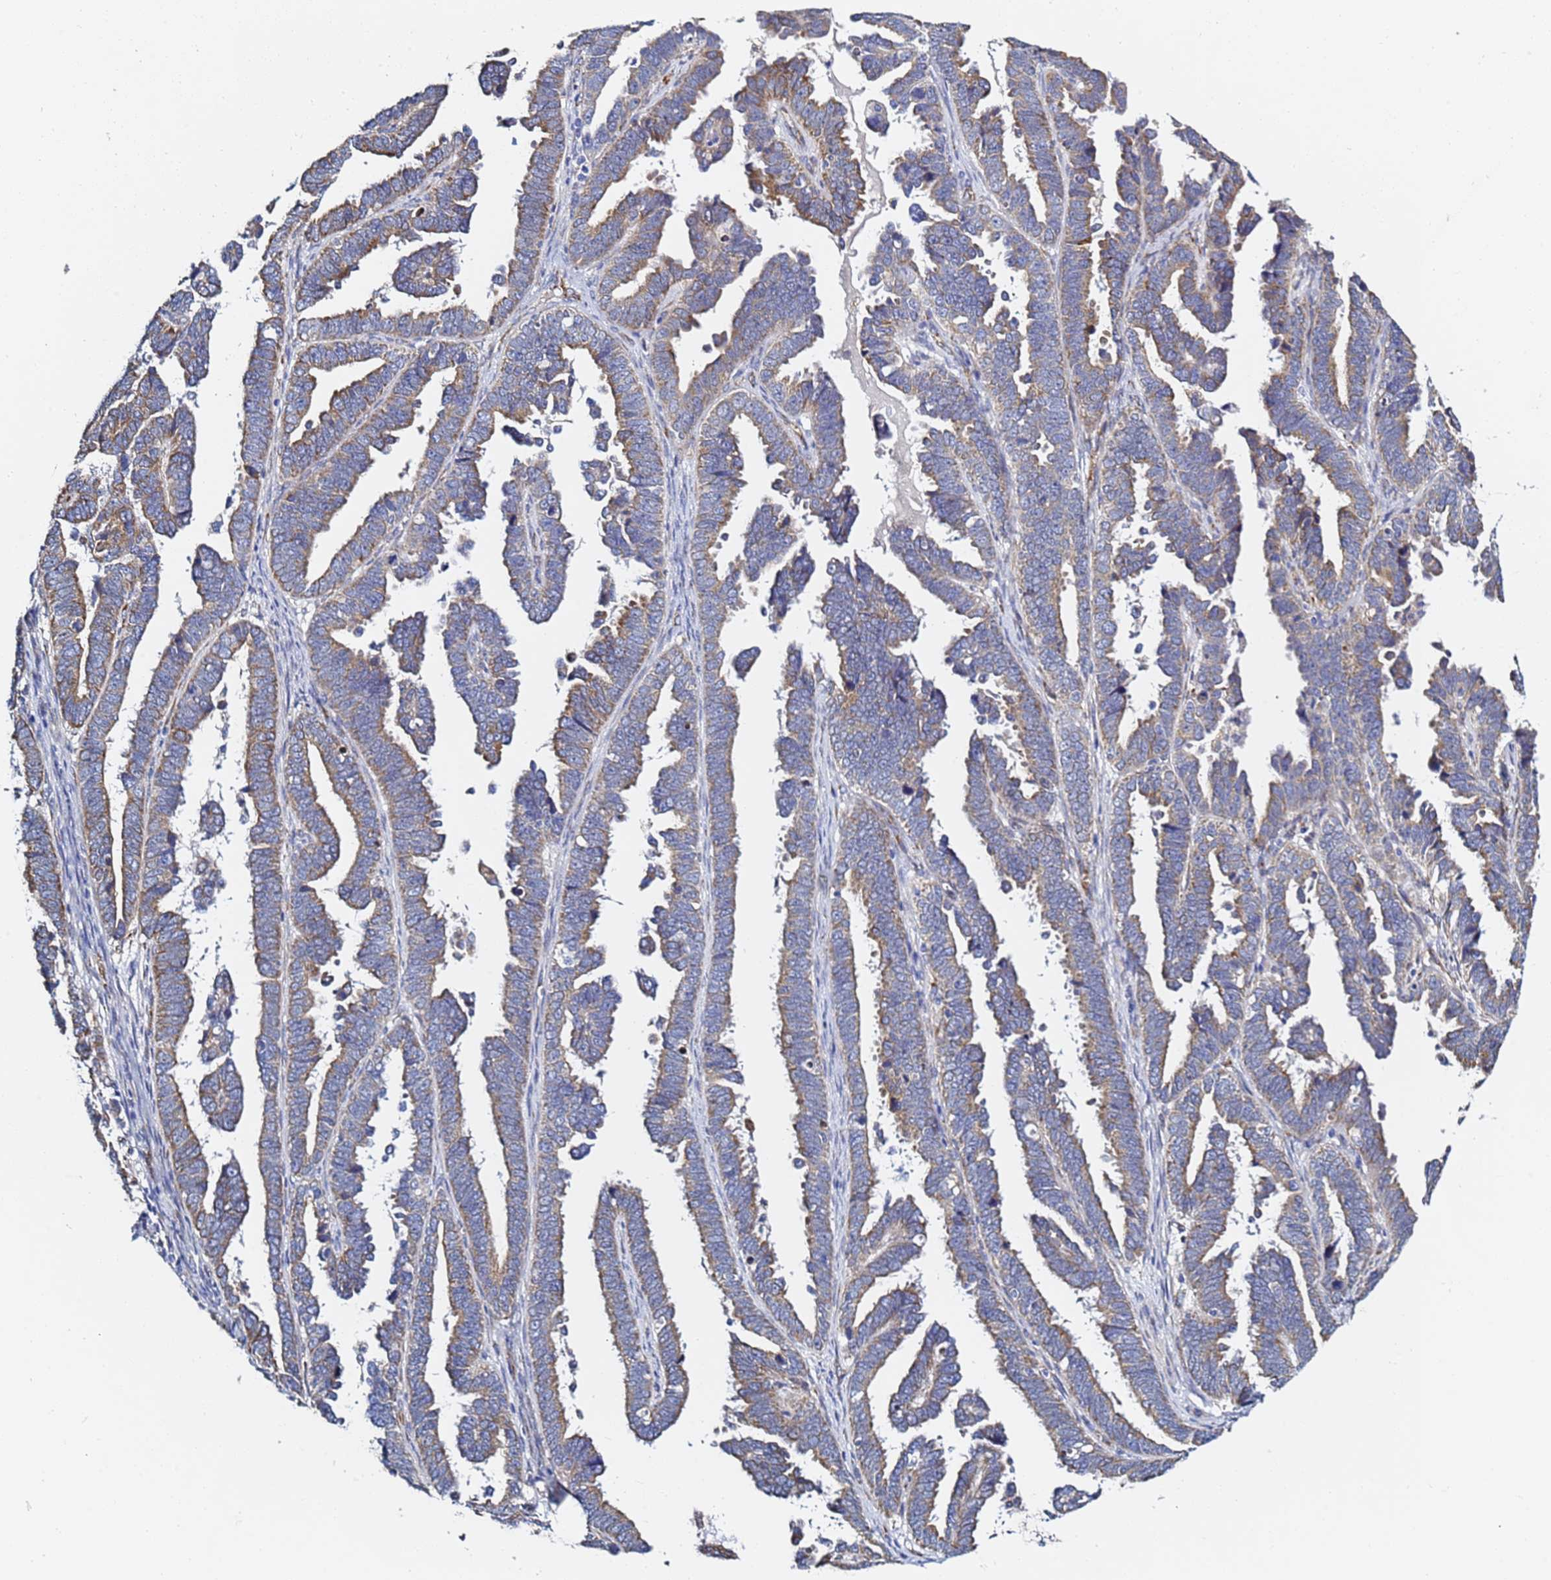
{"staining": {"intensity": "moderate", "quantity": "25%-75%", "location": "cytoplasmic/membranous"}, "tissue": "endometrial cancer", "cell_type": "Tumor cells", "image_type": "cancer", "snomed": [{"axis": "morphology", "description": "Adenocarcinoma, NOS"}, {"axis": "topography", "description": "Endometrium"}], "caption": "High-power microscopy captured an immunohistochemistry (IHC) photomicrograph of endometrial adenocarcinoma, revealing moderate cytoplasmic/membranous staining in about 25%-75% of tumor cells.", "gene": "GDAP2", "patient": {"sex": "female", "age": 75}}